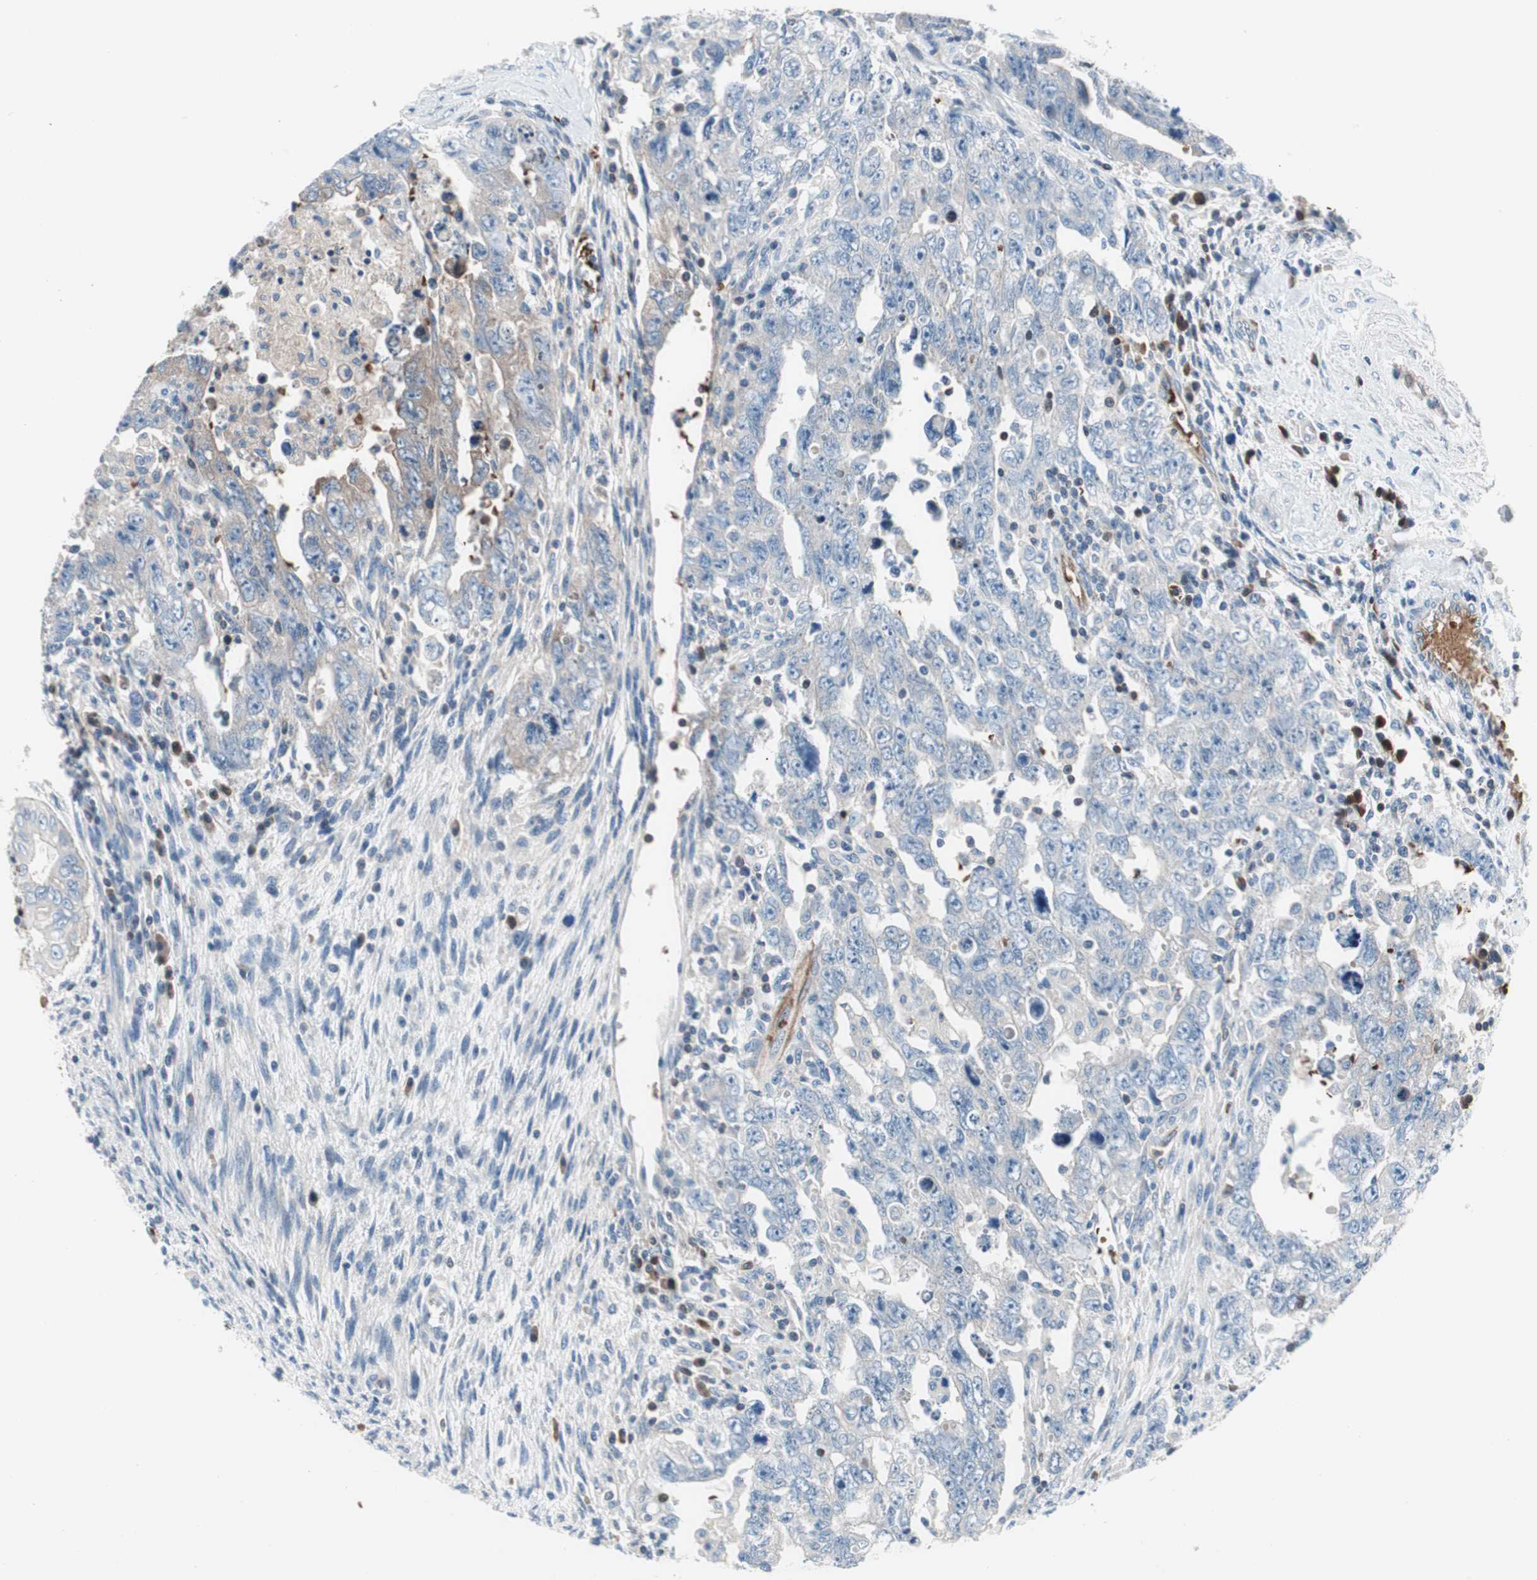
{"staining": {"intensity": "weak", "quantity": "<25%", "location": "cytoplasmic/membranous"}, "tissue": "testis cancer", "cell_type": "Tumor cells", "image_type": "cancer", "snomed": [{"axis": "morphology", "description": "Carcinoma, Embryonal, NOS"}, {"axis": "topography", "description": "Testis"}], "caption": "This photomicrograph is of testis embryonal carcinoma stained with IHC to label a protein in brown with the nuclei are counter-stained blue. There is no staining in tumor cells. (DAB IHC, high magnification).", "gene": "PRDX2", "patient": {"sex": "male", "age": 28}}